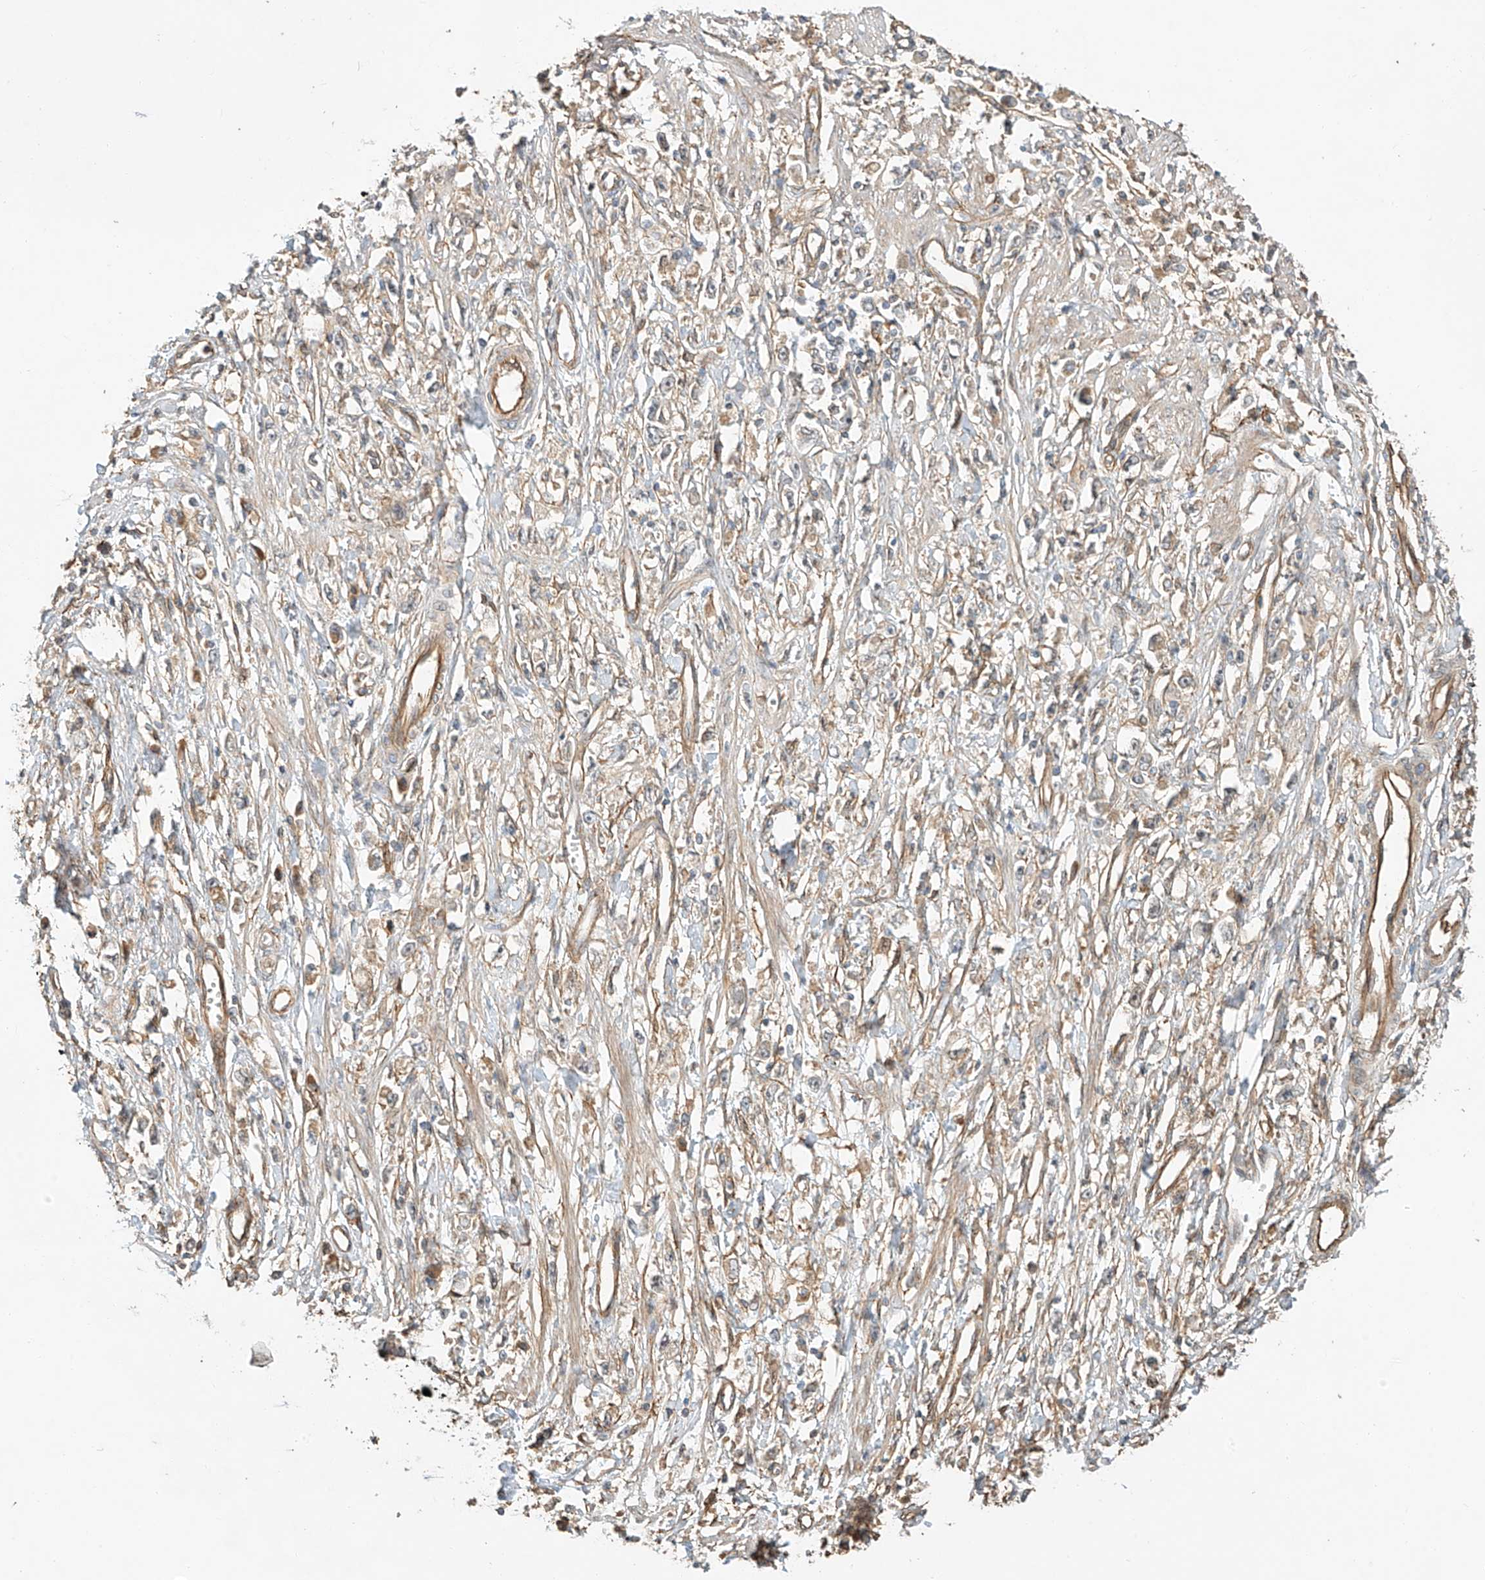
{"staining": {"intensity": "weak", "quantity": "<25%", "location": "cytoplasmic/membranous"}, "tissue": "stomach cancer", "cell_type": "Tumor cells", "image_type": "cancer", "snomed": [{"axis": "morphology", "description": "Adenocarcinoma, NOS"}, {"axis": "topography", "description": "Stomach"}], "caption": "IHC histopathology image of stomach cancer (adenocarcinoma) stained for a protein (brown), which demonstrates no positivity in tumor cells.", "gene": "CSMD3", "patient": {"sex": "female", "age": 59}}